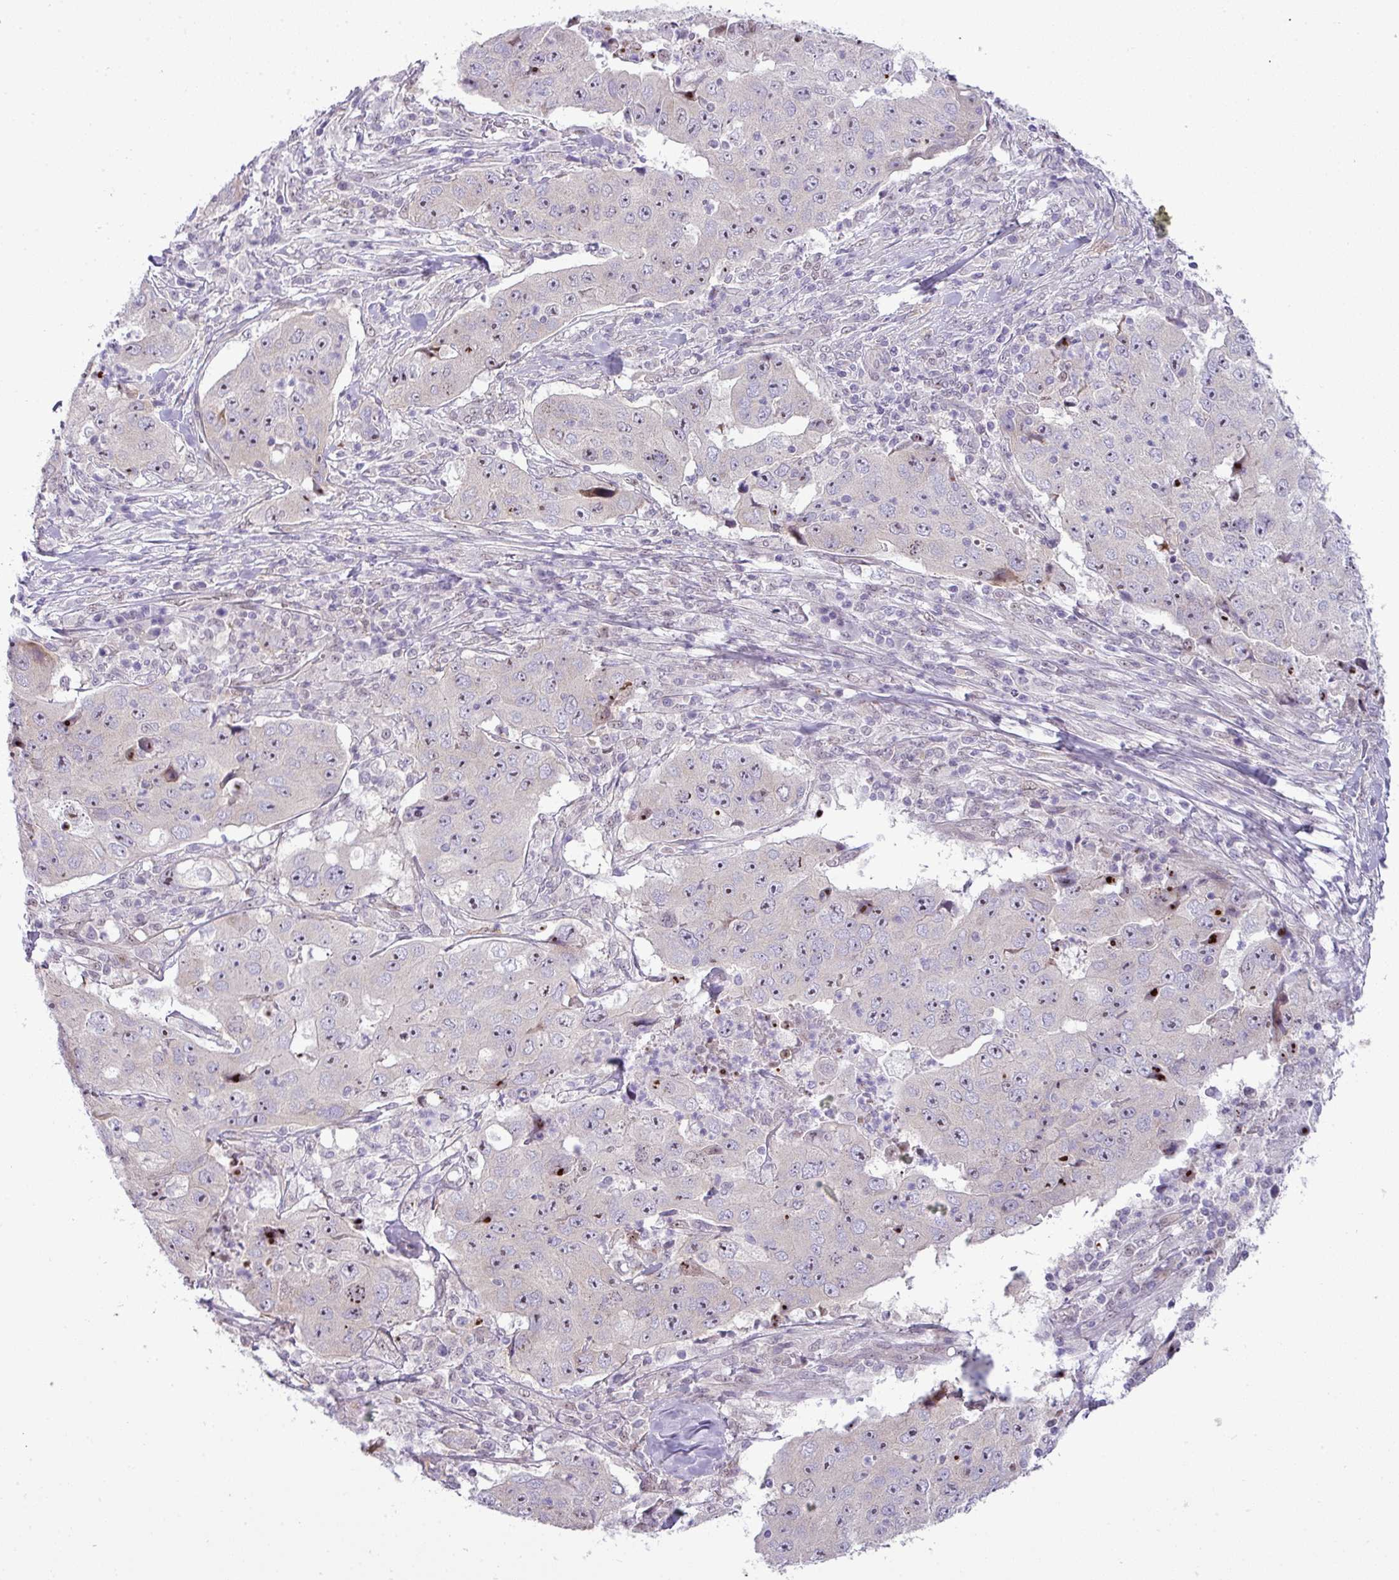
{"staining": {"intensity": "moderate", "quantity": "<25%", "location": "nuclear"}, "tissue": "lung cancer", "cell_type": "Tumor cells", "image_type": "cancer", "snomed": [{"axis": "morphology", "description": "Squamous cell carcinoma, NOS"}, {"axis": "topography", "description": "Lung"}], "caption": "High-magnification brightfield microscopy of lung cancer stained with DAB (brown) and counterstained with hematoxylin (blue). tumor cells exhibit moderate nuclear staining is seen in about<25% of cells.", "gene": "MAK16", "patient": {"sex": "male", "age": 64}}